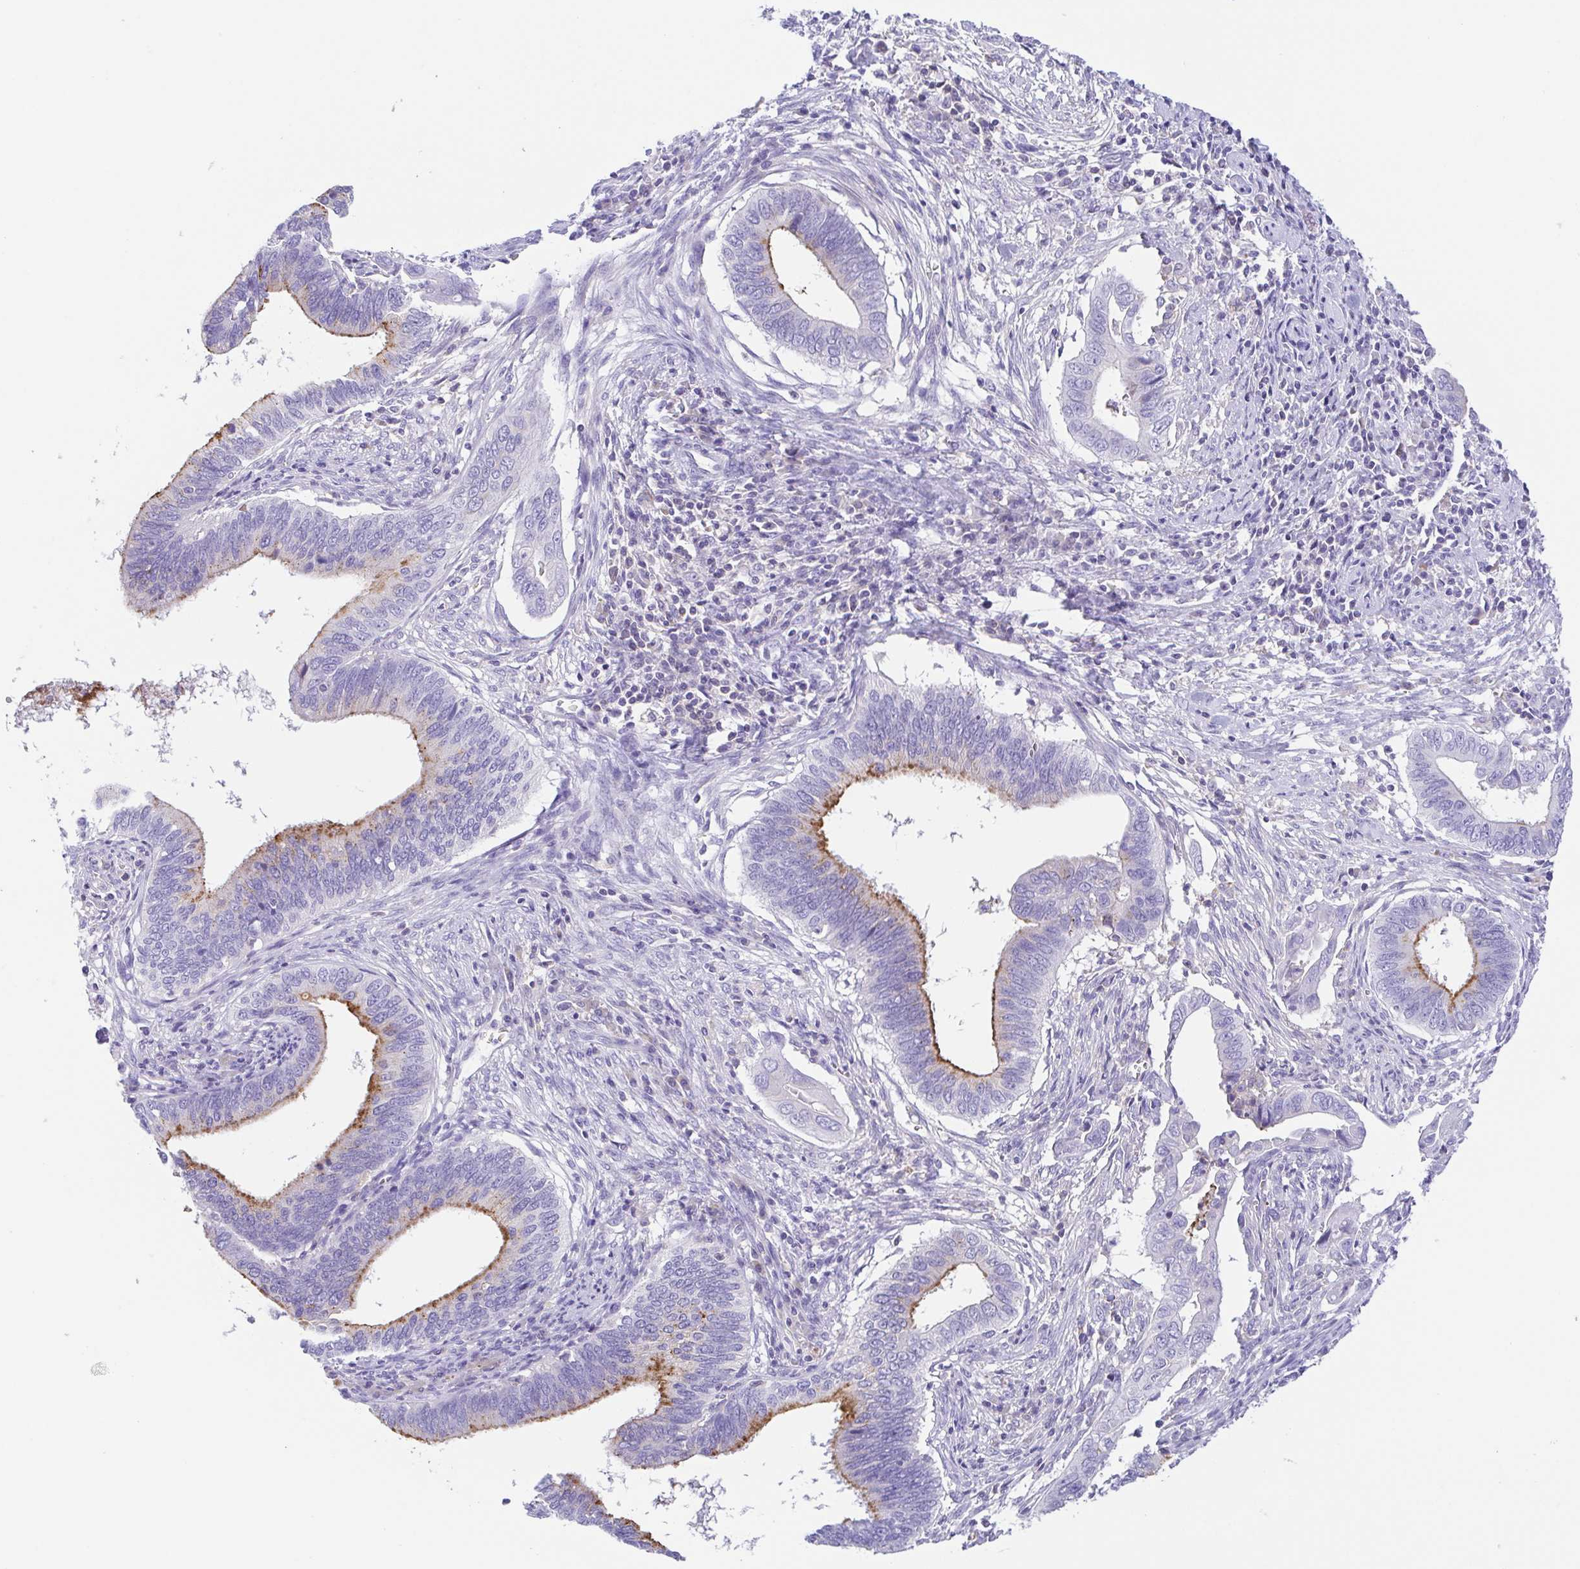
{"staining": {"intensity": "moderate", "quantity": "<25%", "location": "cytoplasmic/membranous"}, "tissue": "cervical cancer", "cell_type": "Tumor cells", "image_type": "cancer", "snomed": [{"axis": "morphology", "description": "Adenocarcinoma, NOS"}, {"axis": "topography", "description": "Cervix"}], "caption": "Cervical adenocarcinoma was stained to show a protein in brown. There is low levels of moderate cytoplasmic/membranous staining in approximately <25% of tumor cells.", "gene": "ARPP21", "patient": {"sex": "female", "age": 42}}